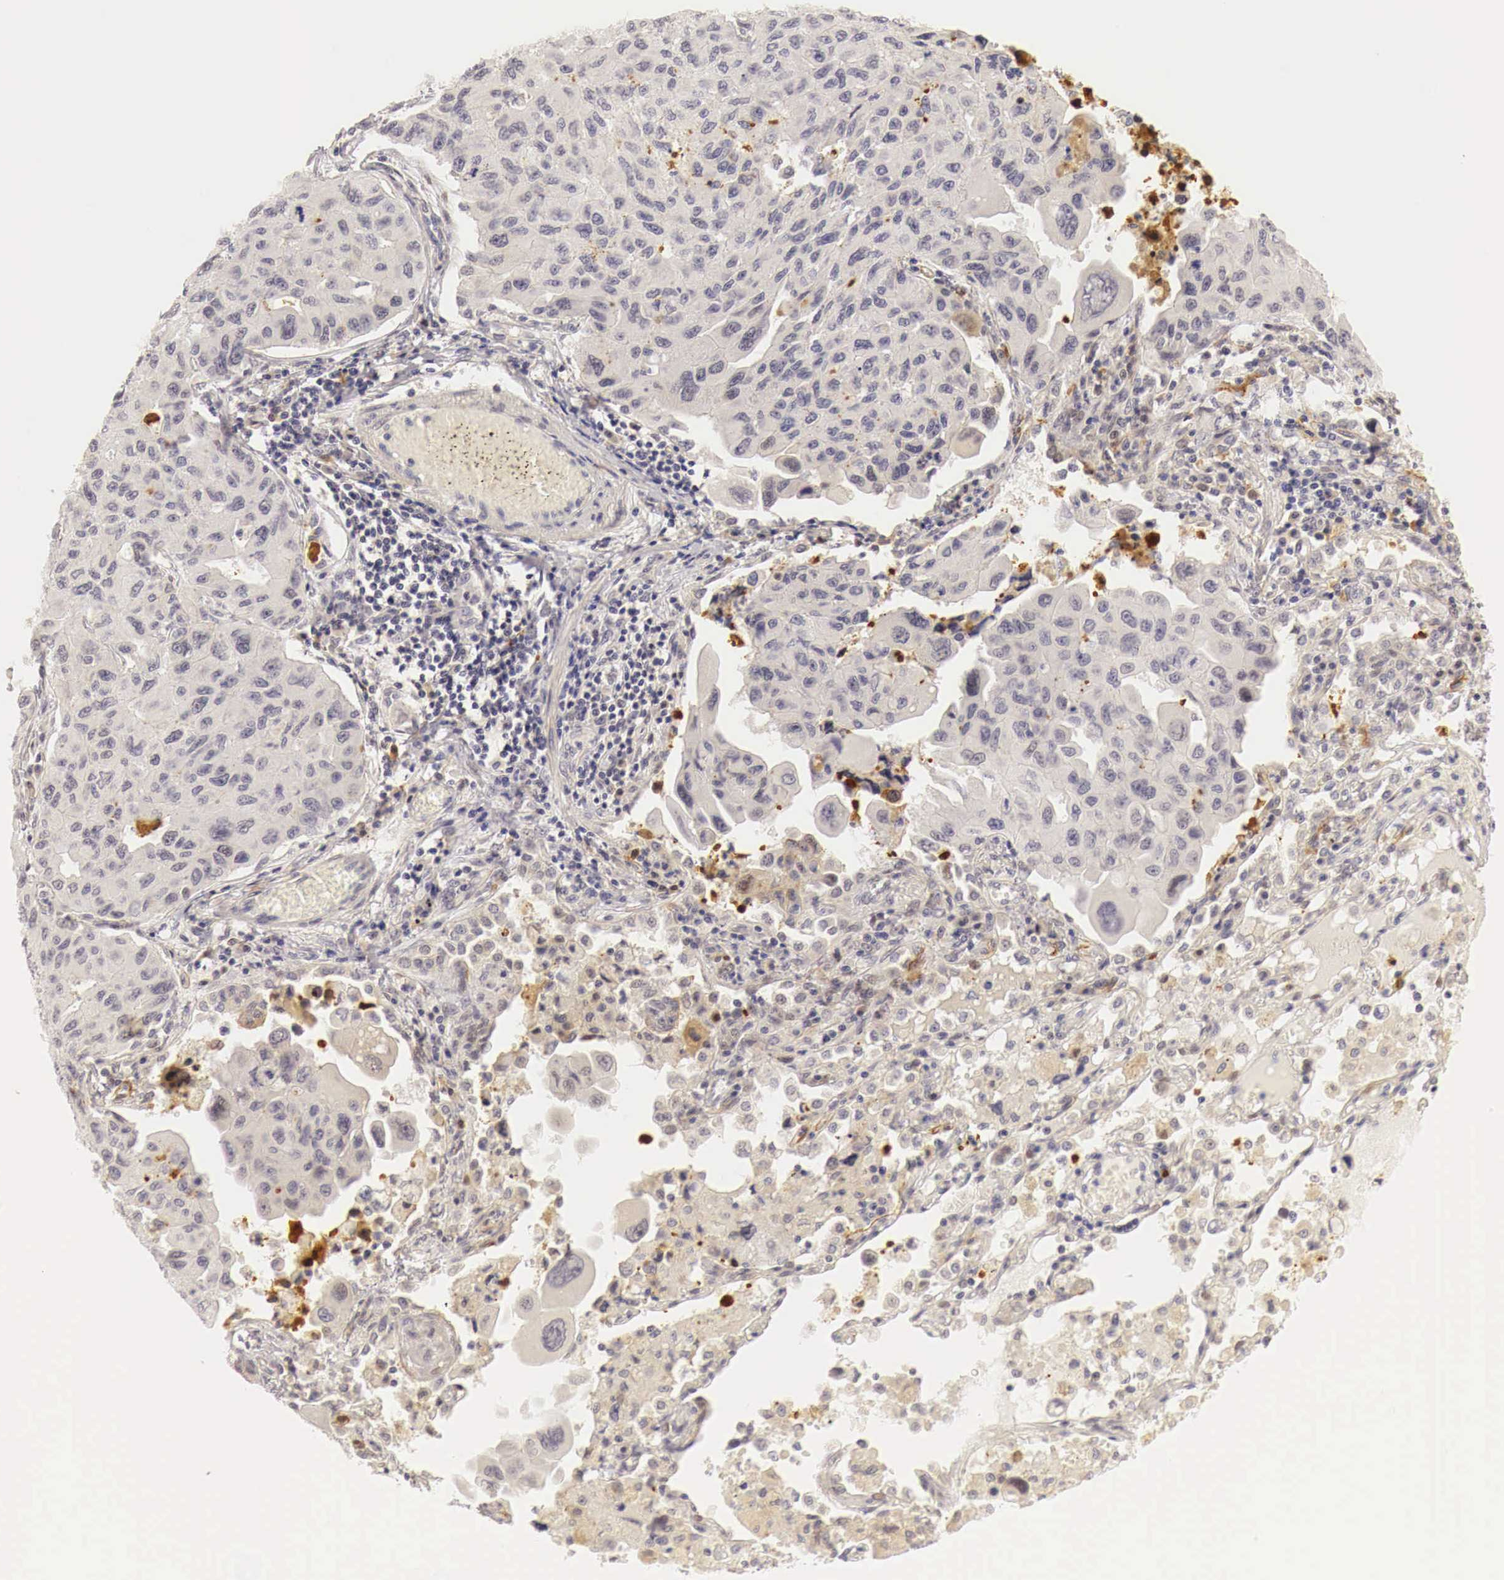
{"staining": {"intensity": "strong", "quantity": "<25%", "location": "nuclear"}, "tissue": "lung cancer", "cell_type": "Tumor cells", "image_type": "cancer", "snomed": [{"axis": "morphology", "description": "Adenocarcinoma, NOS"}, {"axis": "topography", "description": "Lung"}], "caption": "Immunohistochemical staining of adenocarcinoma (lung) demonstrates strong nuclear protein expression in about <25% of tumor cells.", "gene": "CASP3", "patient": {"sex": "male", "age": 64}}